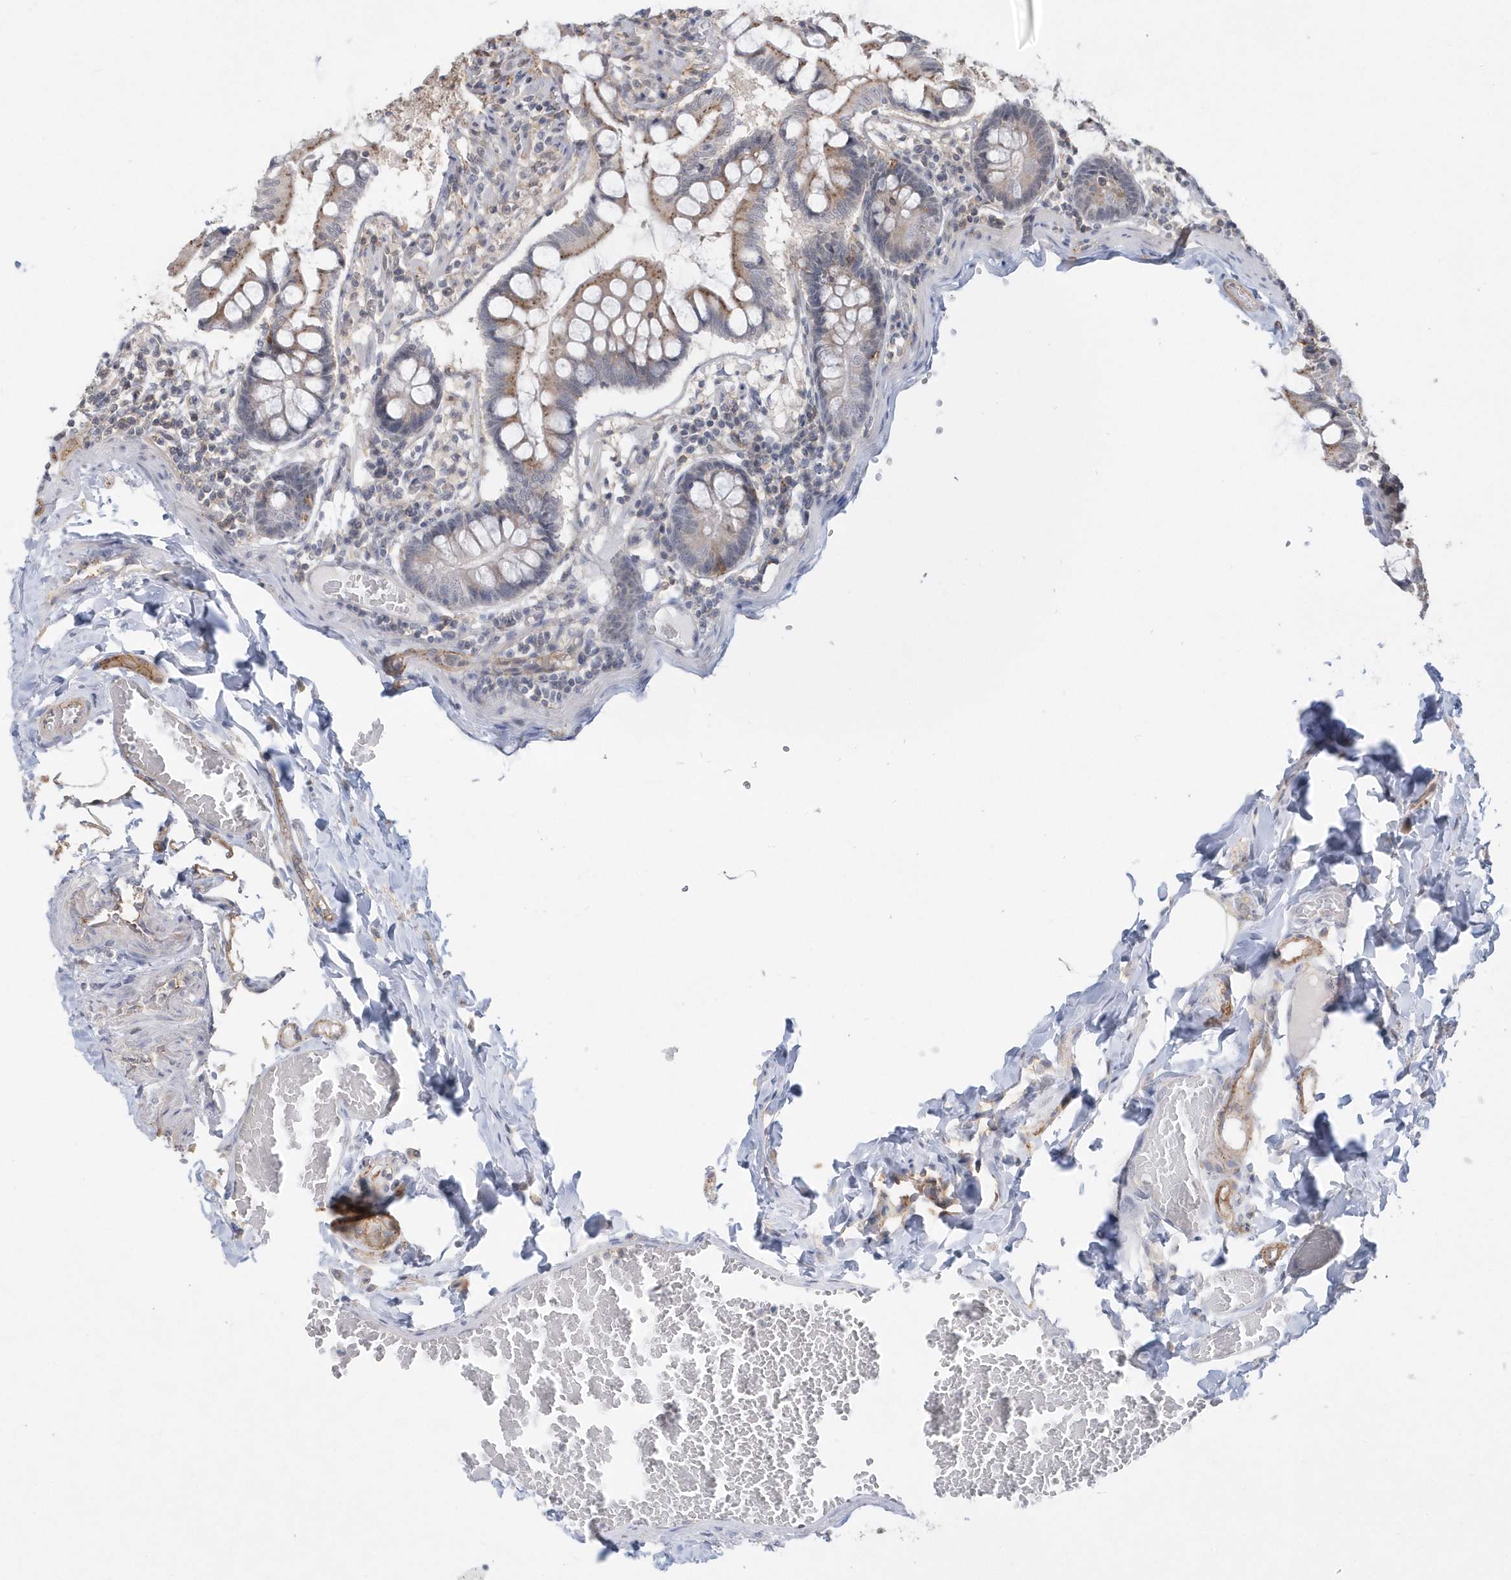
{"staining": {"intensity": "moderate", "quantity": "25%-75%", "location": "cytoplasmic/membranous"}, "tissue": "small intestine", "cell_type": "Glandular cells", "image_type": "normal", "snomed": [{"axis": "morphology", "description": "Normal tissue, NOS"}, {"axis": "topography", "description": "Small intestine"}], "caption": "DAB (3,3'-diaminobenzidine) immunohistochemical staining of unremarkable small intestine exhibits moderate cytoplasmic/membranous protein staining in approximately 25%-75% of glandular cells. The staining was performed using DAB to visualize the protein expression in brown, while the nuclei were stained in blue with hematoxylin (Magnification: 20x).", "gene": "CRIP3", "patient": {"sex": "male", "age": 41}}